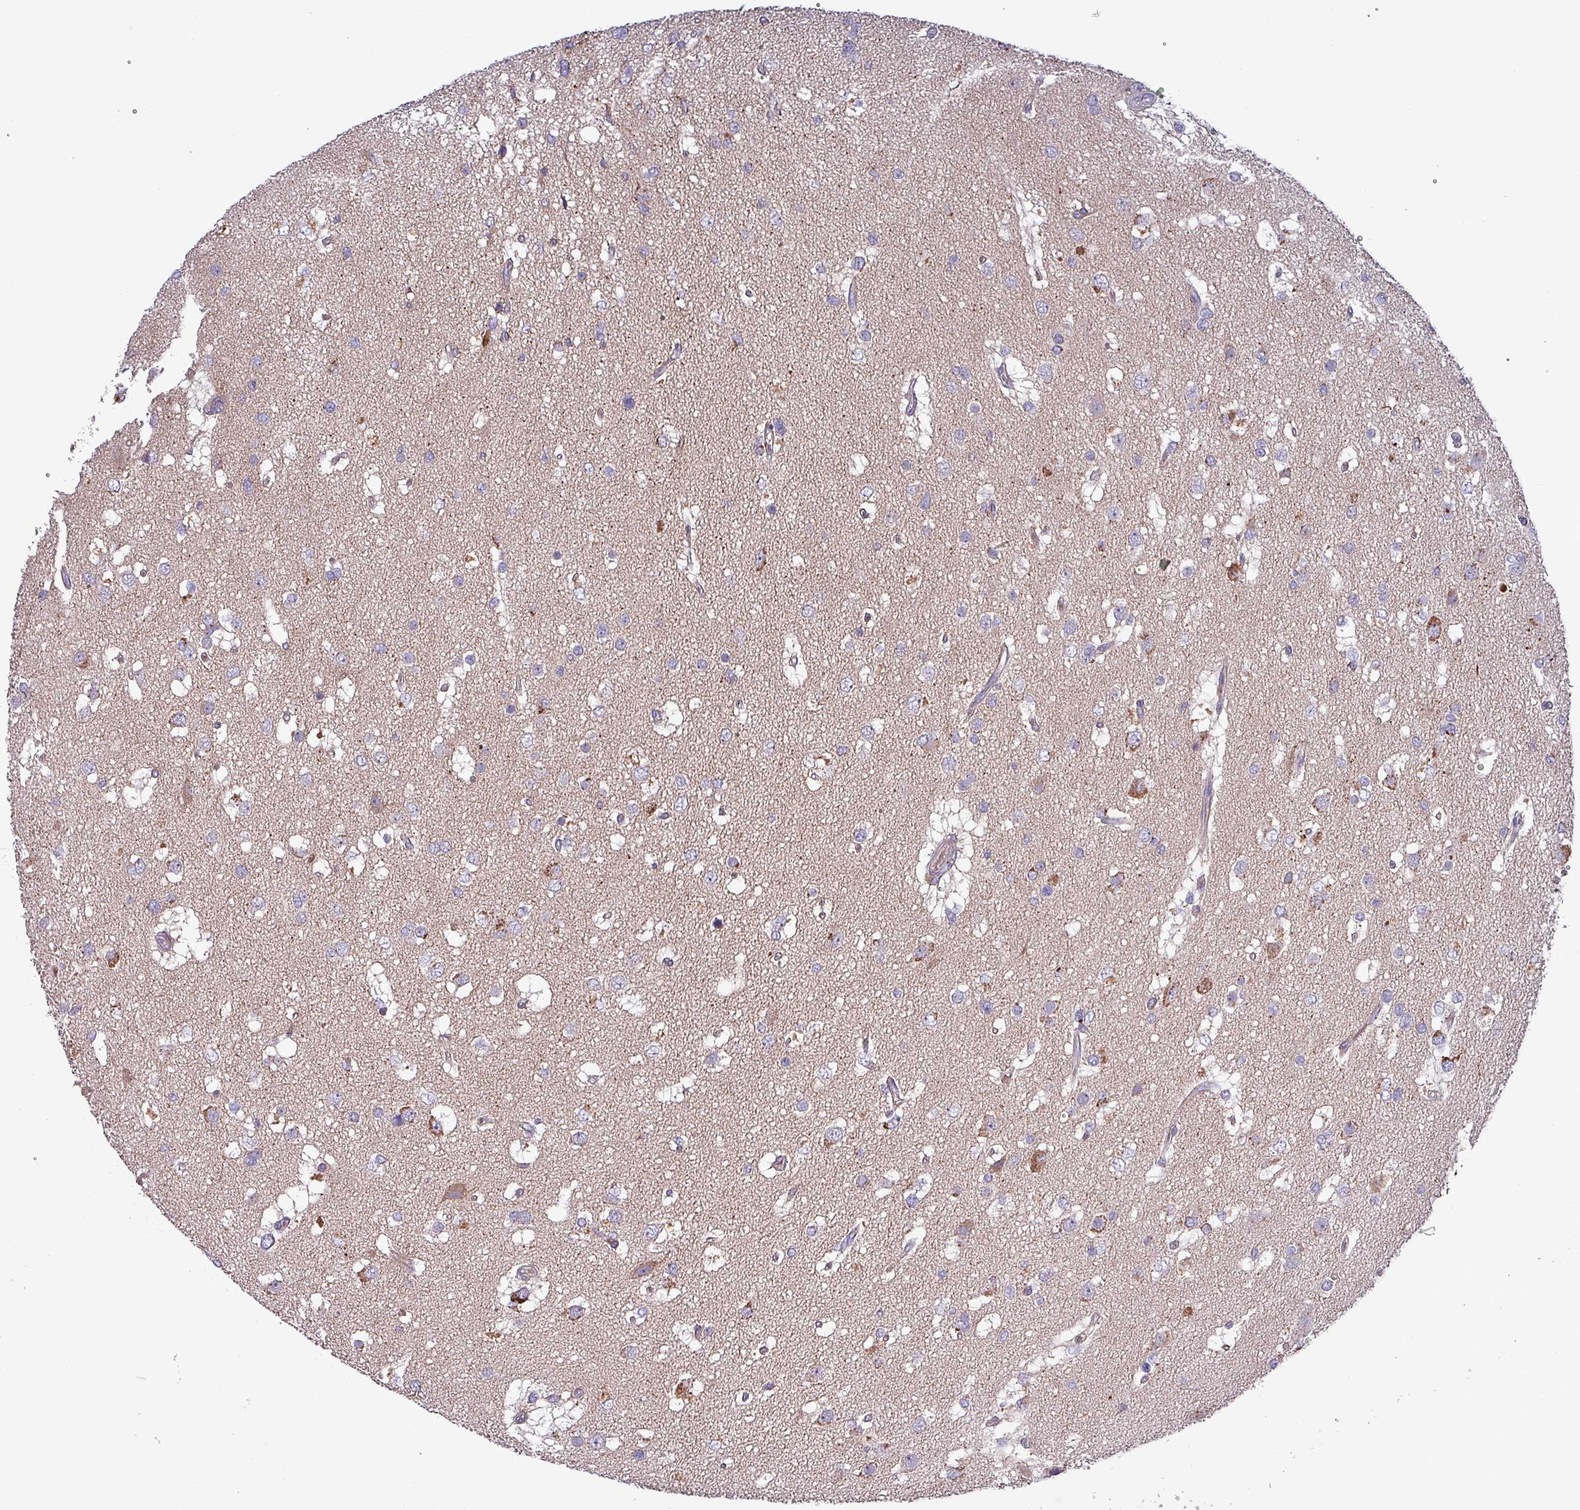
{"staining": {"intensity": "negative", "quantity": "none", "location": "none"}, "tissue": "glioma", "cell_type": "Tumor cells", "image_type": "cancer", "snomed": [{"axis": "morphology", "description": "Glioma, malignant, High grade"}, {"axis": "topography", "description": "Brain"}], "caption": "DAB (3,3'-diaminobenzidine) immunohistochemical staining of human high-grade glioma (malignant) reveals no significant positivity in tumor cells. Brightfield microscopy of immunohistochemistry (IHC) stained with DAB (brown) and hematoxylin (blue), captured at high magnification.", "gene": "ZNF322", "patient": {"sex": "male", "age": 53}}